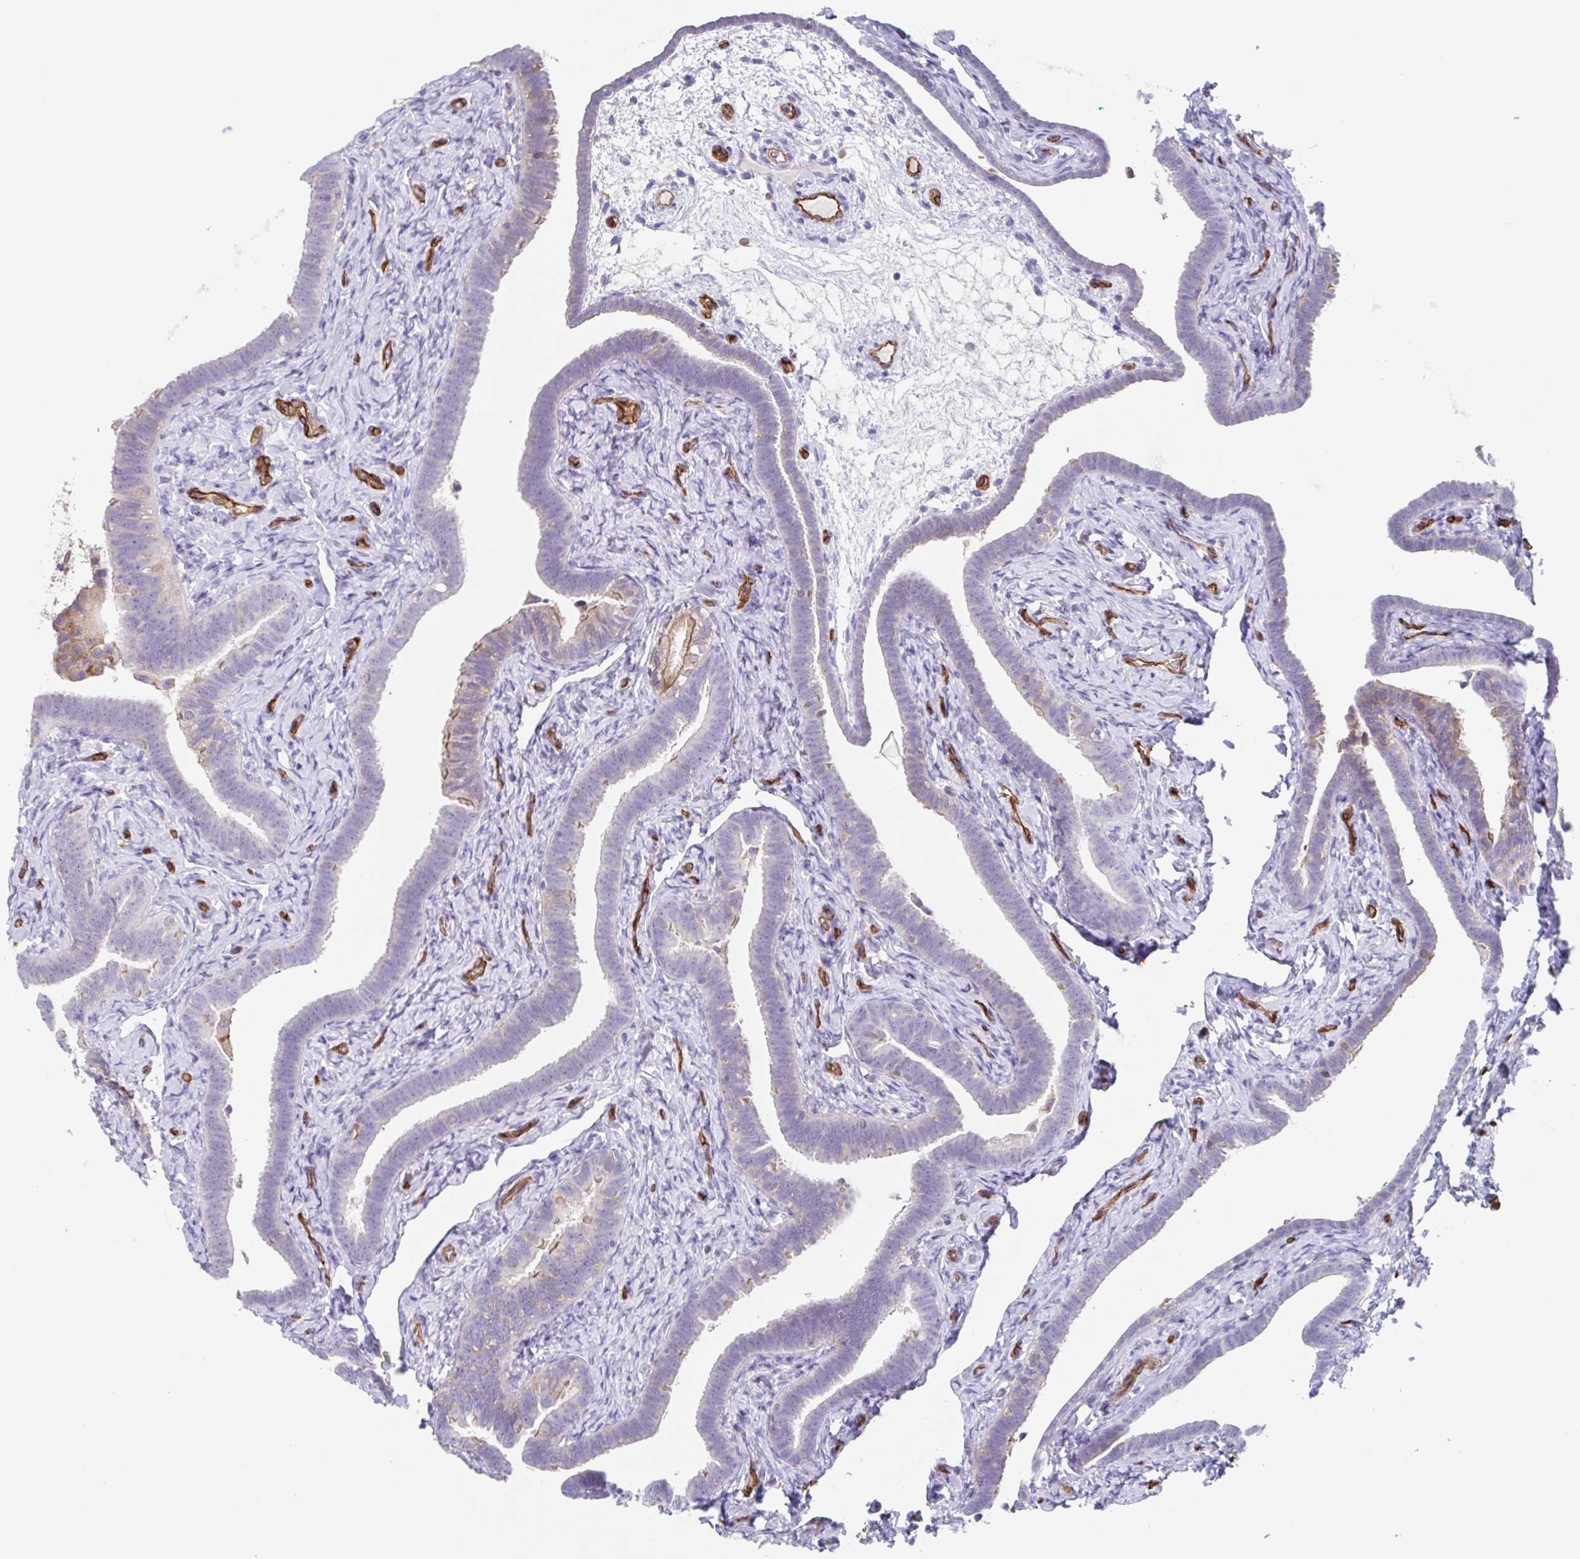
{"staining": {"intensity": "moderate", "quantity": "25%-75%", "location": "cytoplasmic/membranous"}, "tissue": "fallopian tube", "cell_type": "Glandular cells", "image_type": "normal", "snomed": [{"axis": "morphology", "description": "Normal tissue, NOS"}, {"axis": "topography", "description": "Fallopian tube"}], "caption": "The photomicrograph shows staining of benign fallopian tube, revealing moderate cytoplasmic/membranous protein expression (brown color) within glandular cells.", "gene": "EHD4", "patient": {"sex": "female", "age": 69}}